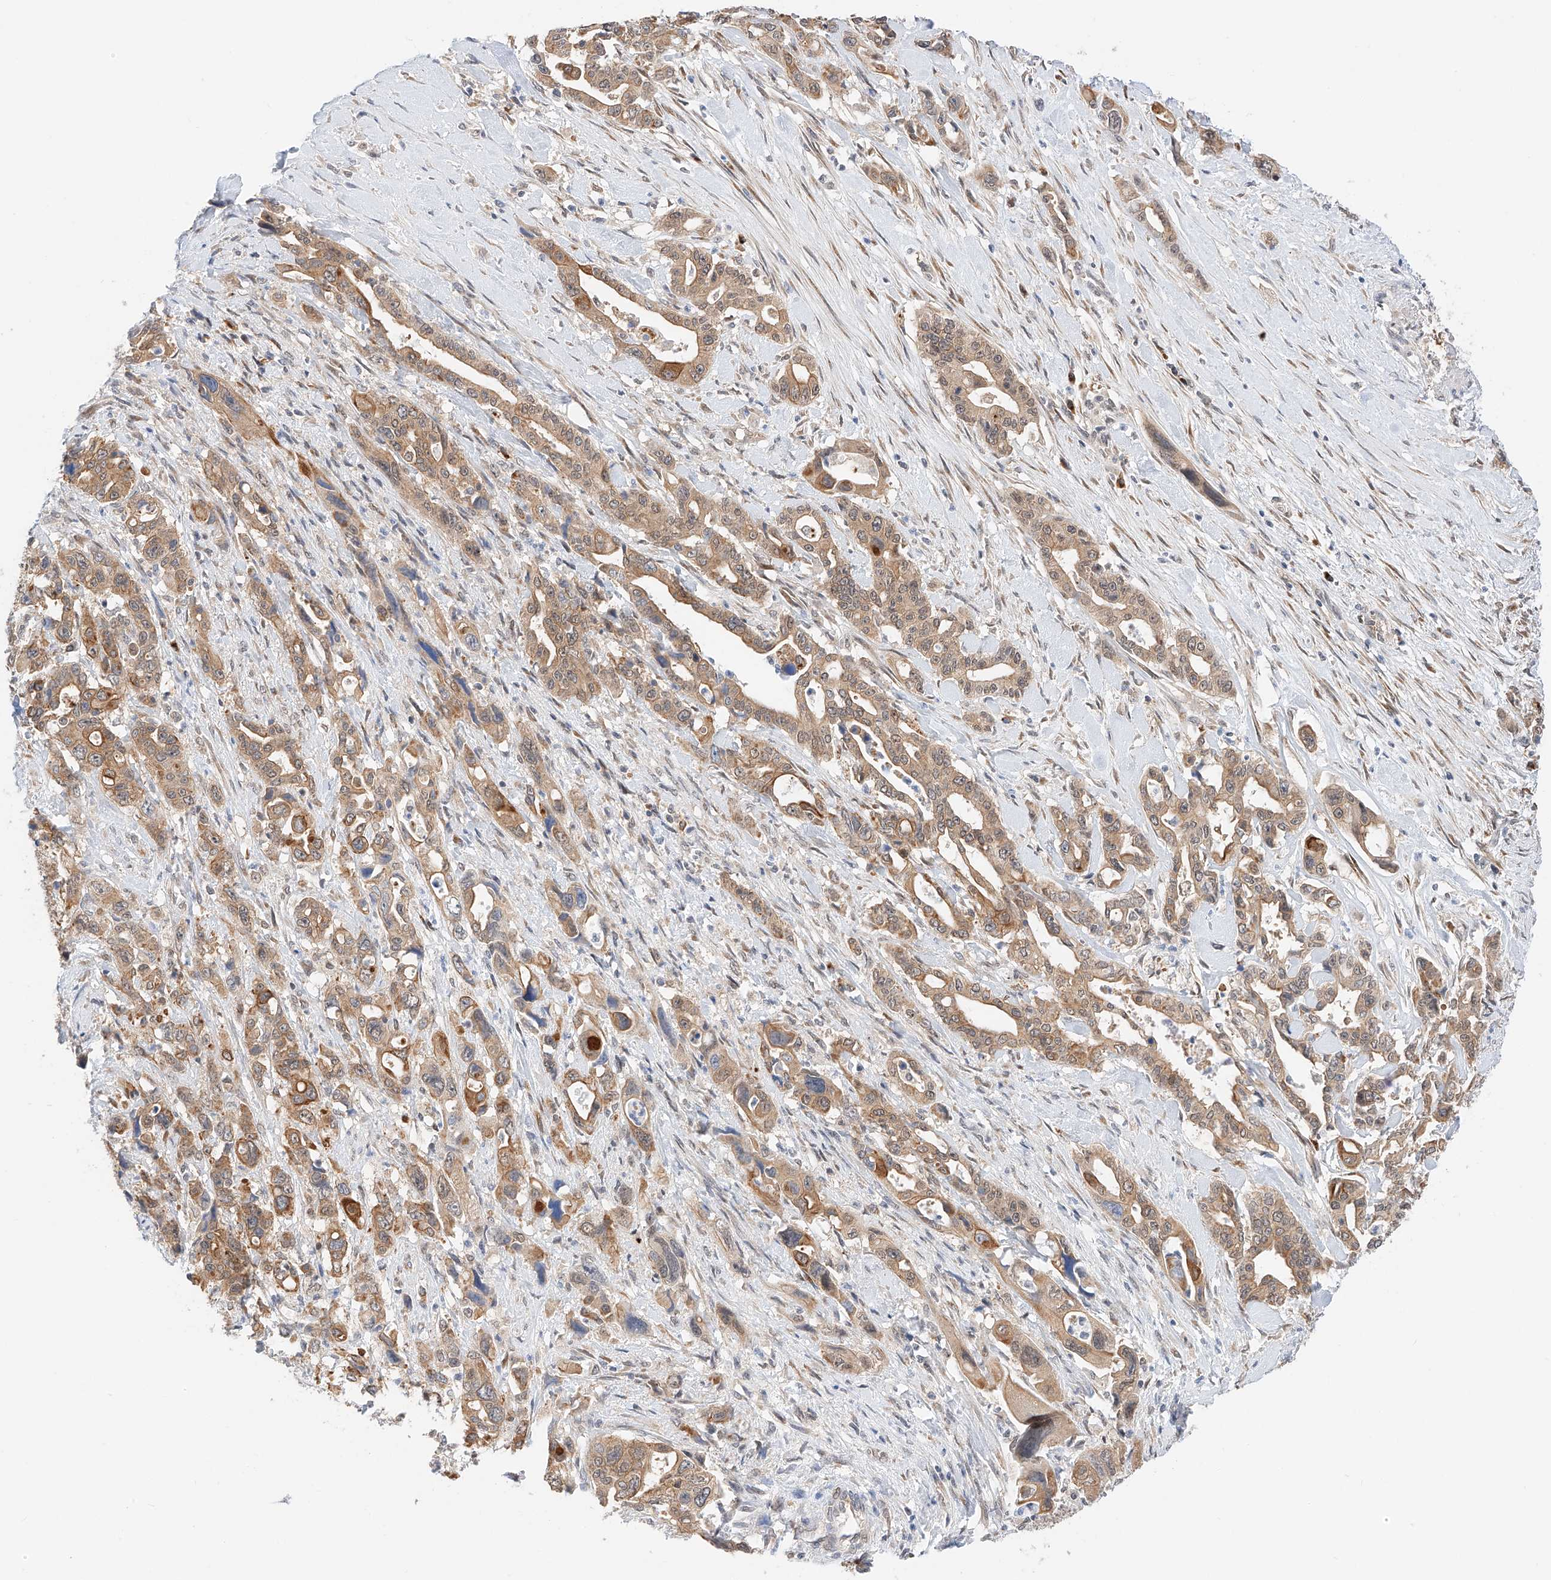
{"staining": {"intensity": "moderate", "quantity": ">75%", "location": "cytoplasmic/membranous"}, "tissue": "pancreatic cancer", "cell_type": "Tumor cells", "image_type": "cancer", "snomed": [{"axis": "morphology", "description": "Adenocarcinoma, NOS"}, {"axis": "topography", "description": "Pancreas"}], "caption": "Protein expression analysis of human pancreatic adenocarcinoma reveals moderate cytoplasmic/membranous positivity in approximately >75% of tumor cells.", "gene": "CARMIL1", "patient": {"sex": "male", "age": 46}}